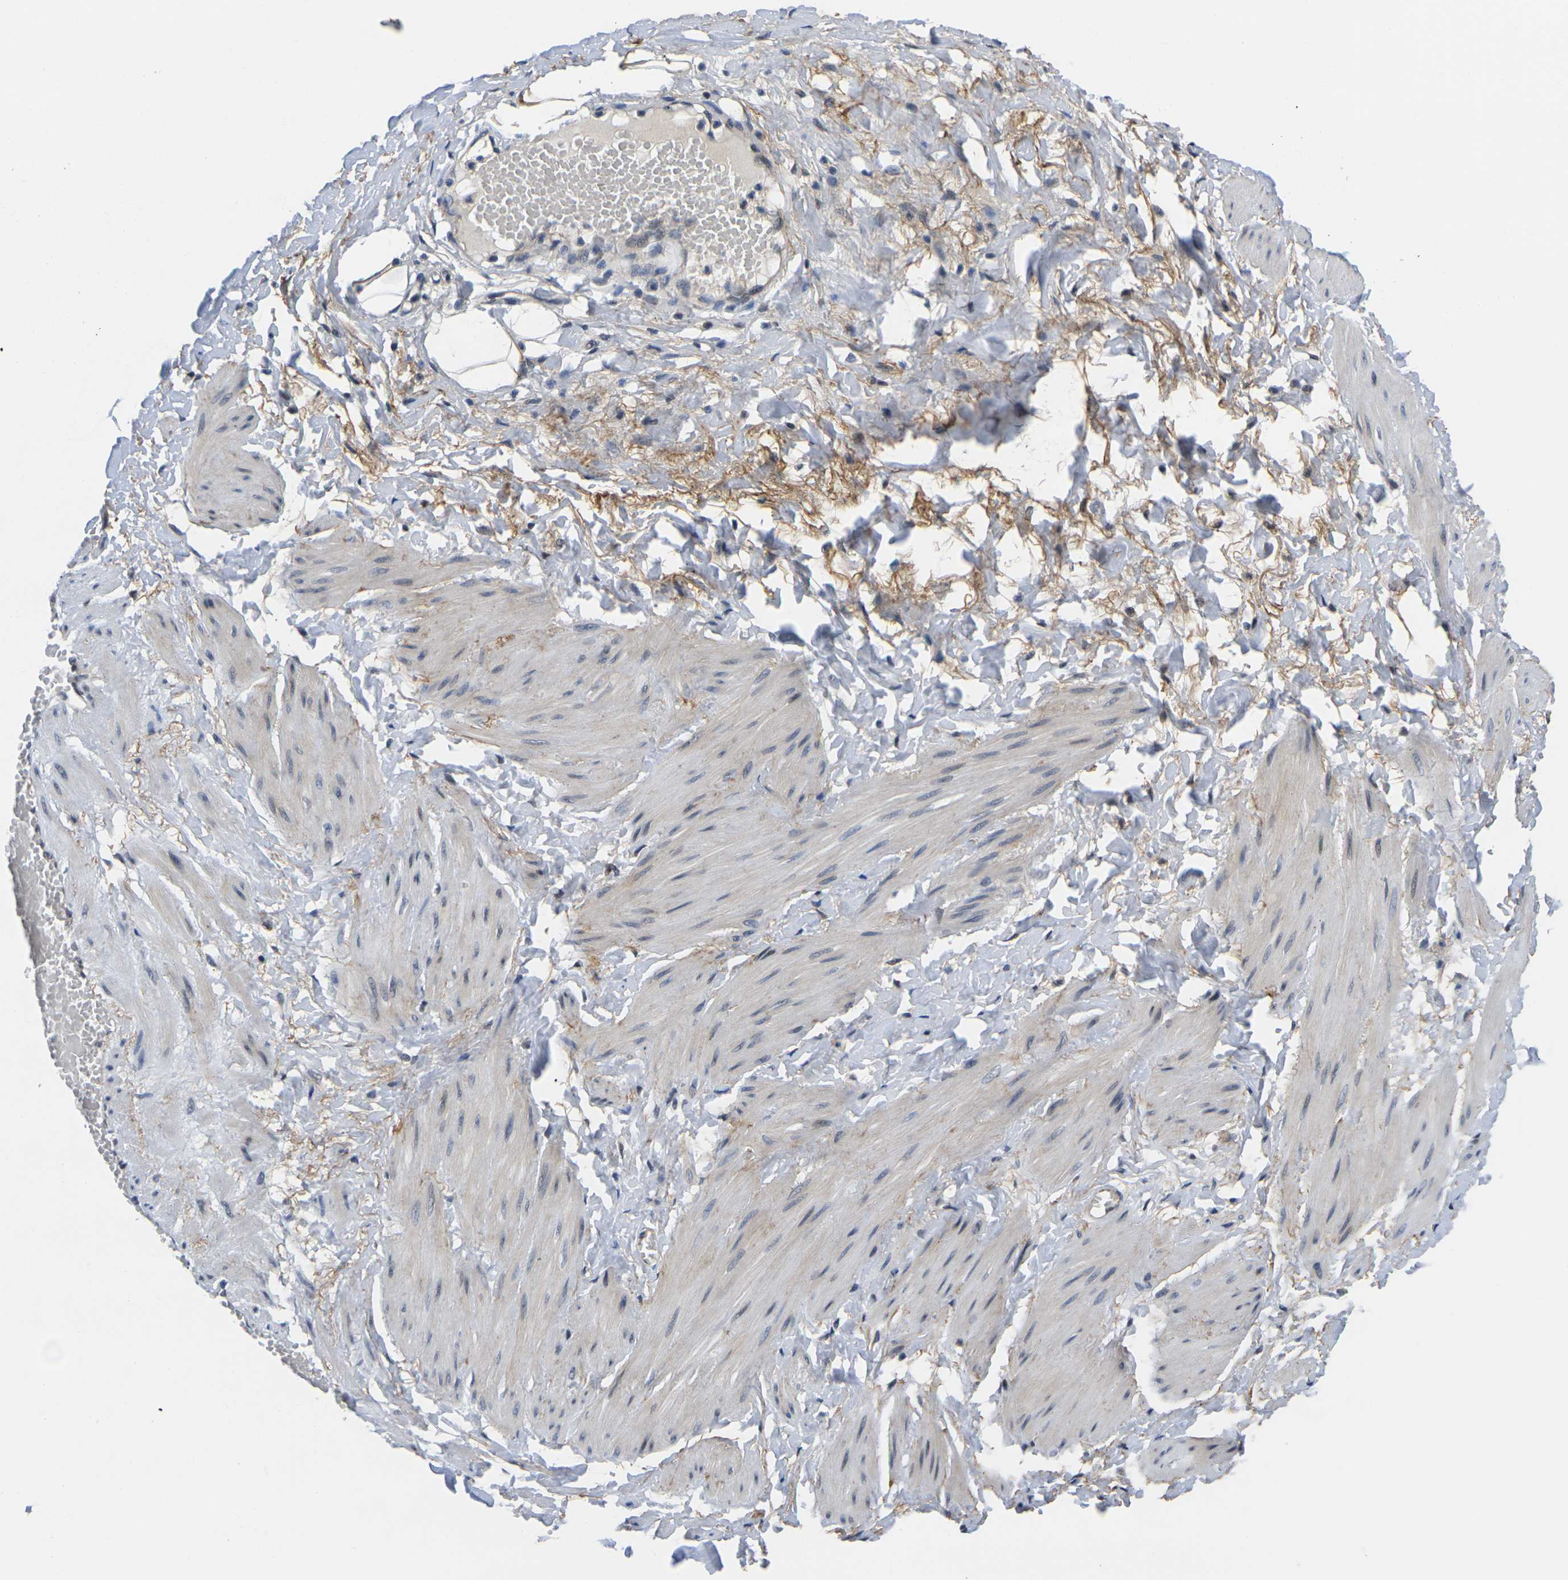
{"staining": {"intensity": "moderate", "quantity": ">75%", "location": "nuclear"}, "tissue": "adipose tissue", "cell_type": "Adipocytes", "image_type": "normal", "snomed": [{"axis": "morphology", "description": "Normal tissue, NOS"}, {"axis": "topography", "description": "Soft tissue"}, {"axis": "topography", "description": "Vascular tissue"}], "caption": "Immunohistochemical staining of unremarkable human adipose tissue demonstrates medium levels of moderate nuclear expression in about >75% of adipocytes. (DAB = brown stain, brightfield microscopy at high magnification).", "gene": "RBM7", "patient": {"sex": "female", "age": 35}}